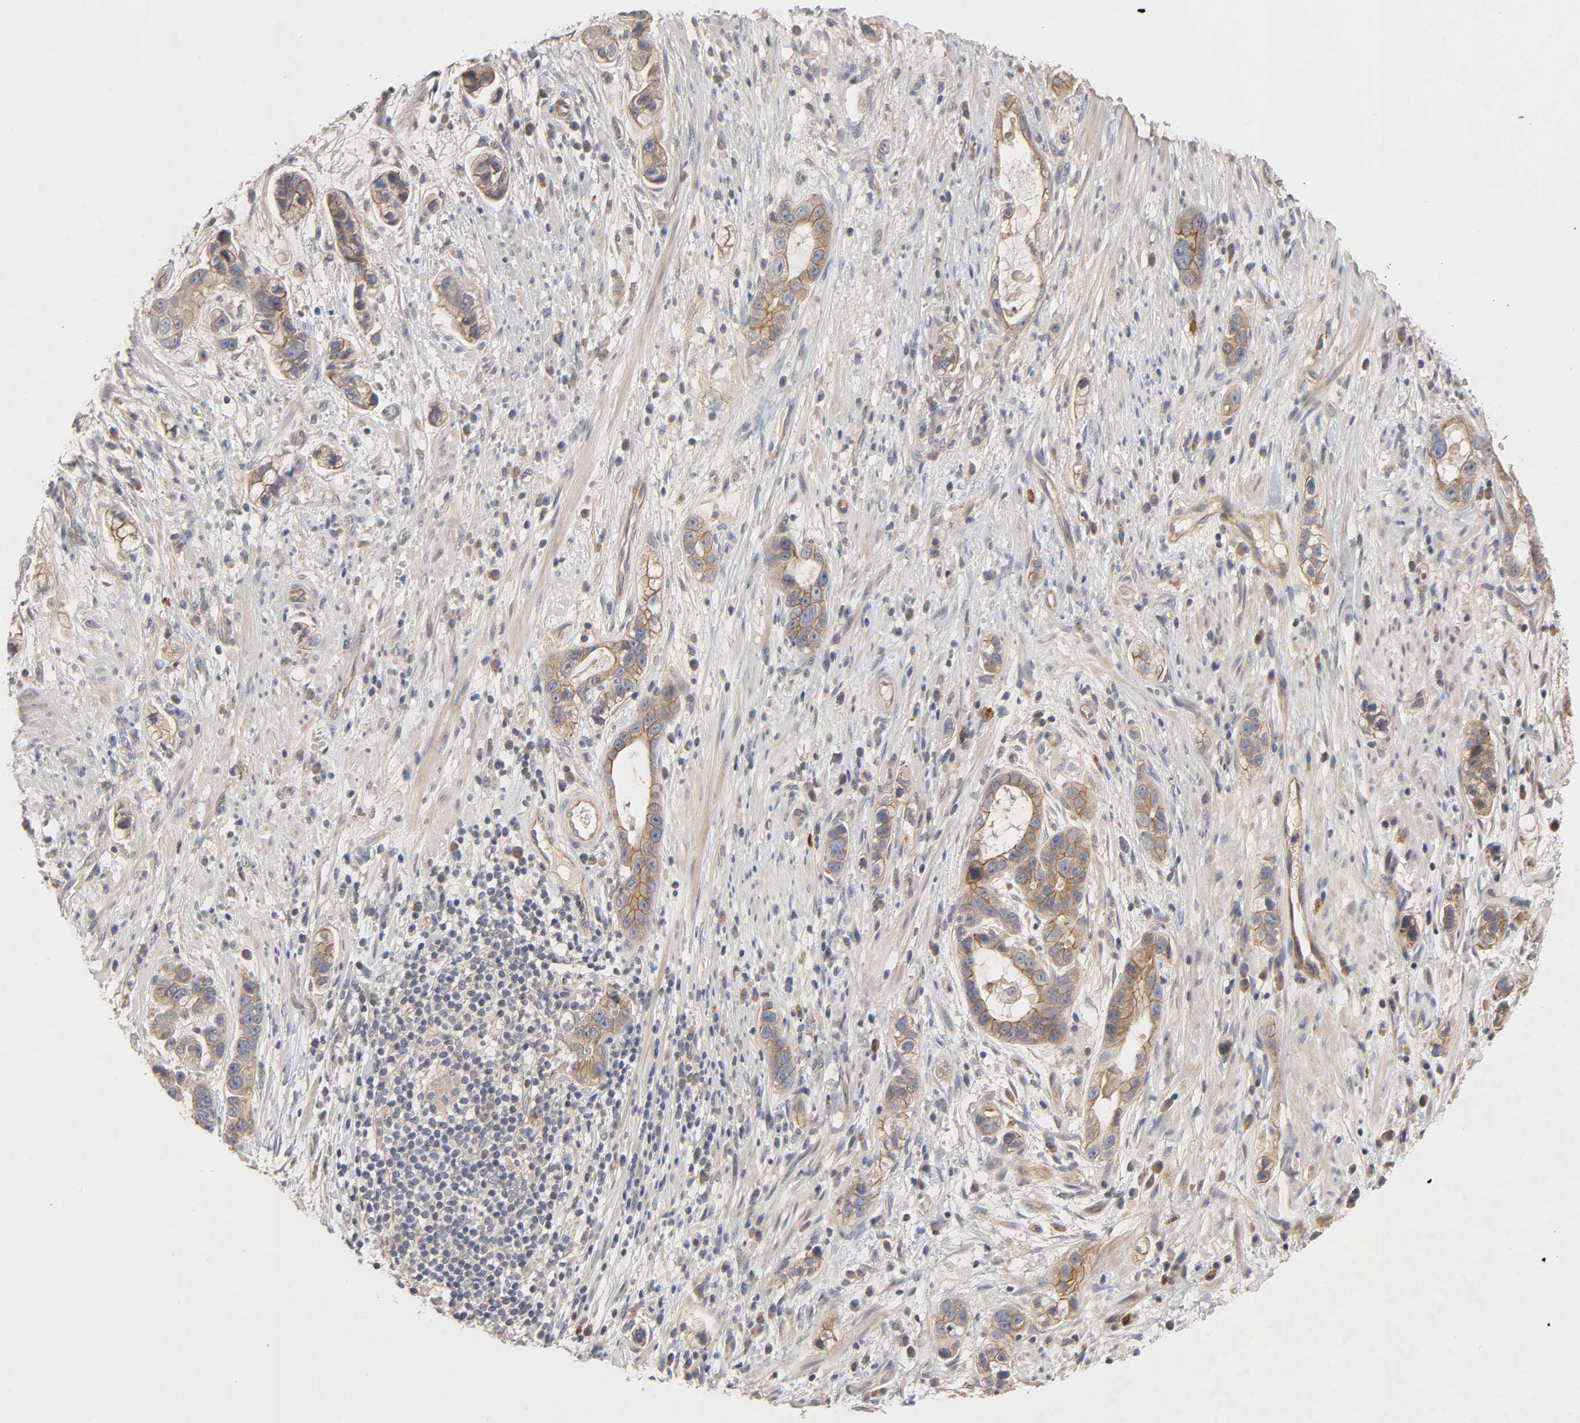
{"staining": {"intensity": "moderate", "quantity": ">75%", "location": "cytoplasmic/membranous"}, "tissue": "stomach cancer", "cell_type": "Tumor cells", "image_type": "cancer", "snomed": [{"axis": "morphology", "description": "Adenocarcinoma, NOS"}, {"axis": "topography", "description": "Stomach, lower"}], "caption": "Approximately >75% of tumor cells in human stomach cancer demonstrate moderate cytoplasmic/membranous protein staining as visualized by brown immunohistochemical staining.", "gene": "PDZD11", "patient": {"sex": "female", "age": 93}}